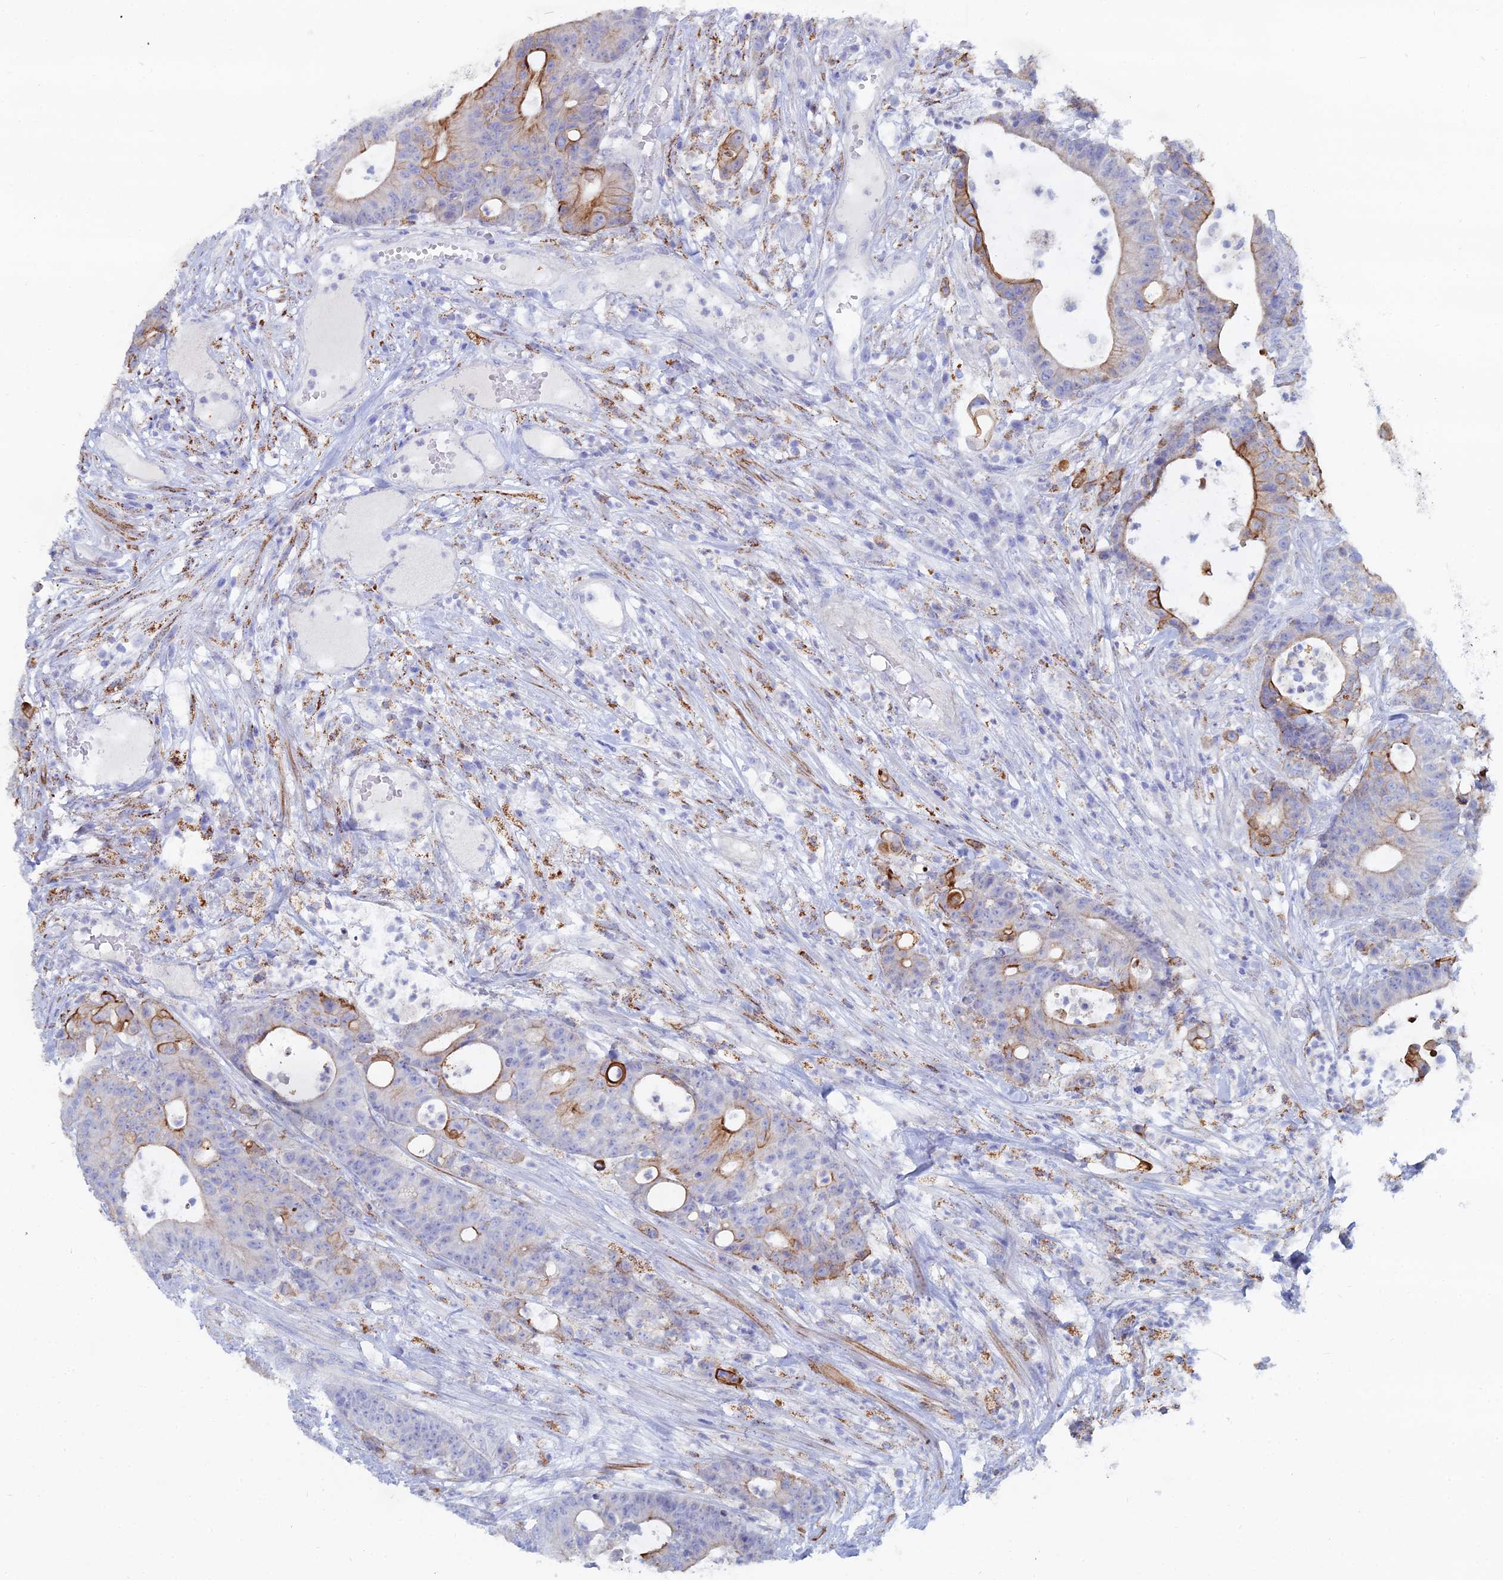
{"staining": {"intensity": "moderate", "quantity": "25%-75%", "location": "cytoplasmic/membranous"}, "tissue": "colorectal cancer", "cell_type": "Tumor cells", "image_type": "cancer", "snomed": [{"axis": "morphology", "description": "Adenocarcinoma, NOS"}, {"axis": "topography", "description": "Colon"}], "caption": "Human colorectal cancer stained with a brown dye demonstrates moderate cytoplasmic/membranous positive expression in about 25%-75% of tumor cells.", "gene": "DHX34", "patient": {"sex": "female", "age": 84}}